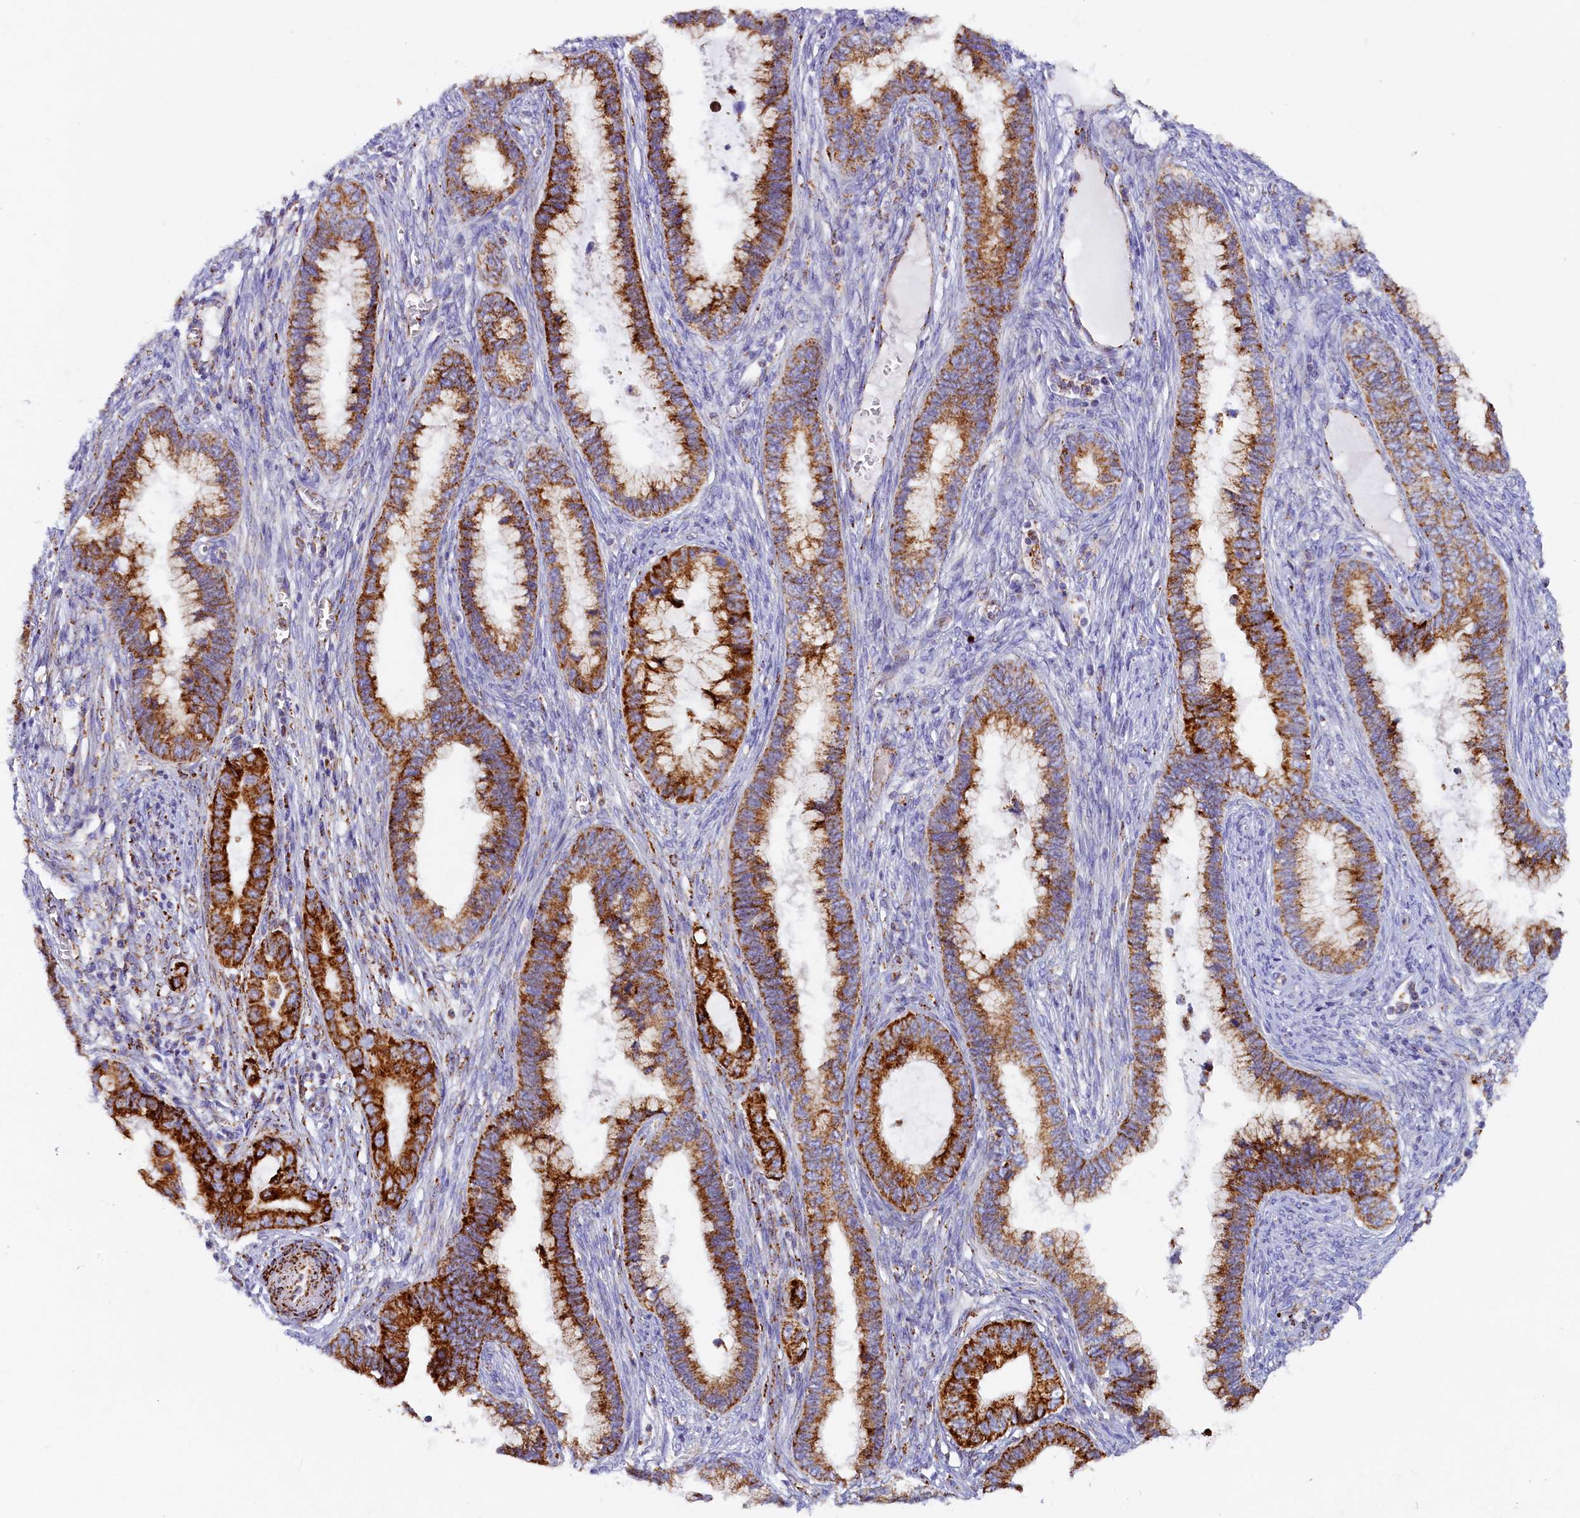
{"staining": {"intensity": "strong", "quantity": ">75%", "location": "cytoplasmic/membranous"}, "tissue": "cervical cancer", "cell_type": "Tumor cells", "image_type": "cancer", "snomed": [{"axis": "morphology", "description": "Adenocarcinoma, NOS"}, {"axis": "topography", "description": "Cervix"}], "caption": "Tumor cells display high levels of strong cytoplasmic/membranous positivity in about >75% of cells in human cervical adenocarcinoma. Using DAB (3,3'-diaminobenzidine) (brown) and hematoxylin (blue) stains, captured at high magnification using brightfield microscopy.", "gene": "AKTIP", "patient": {"sex": "female", "age": 44}}